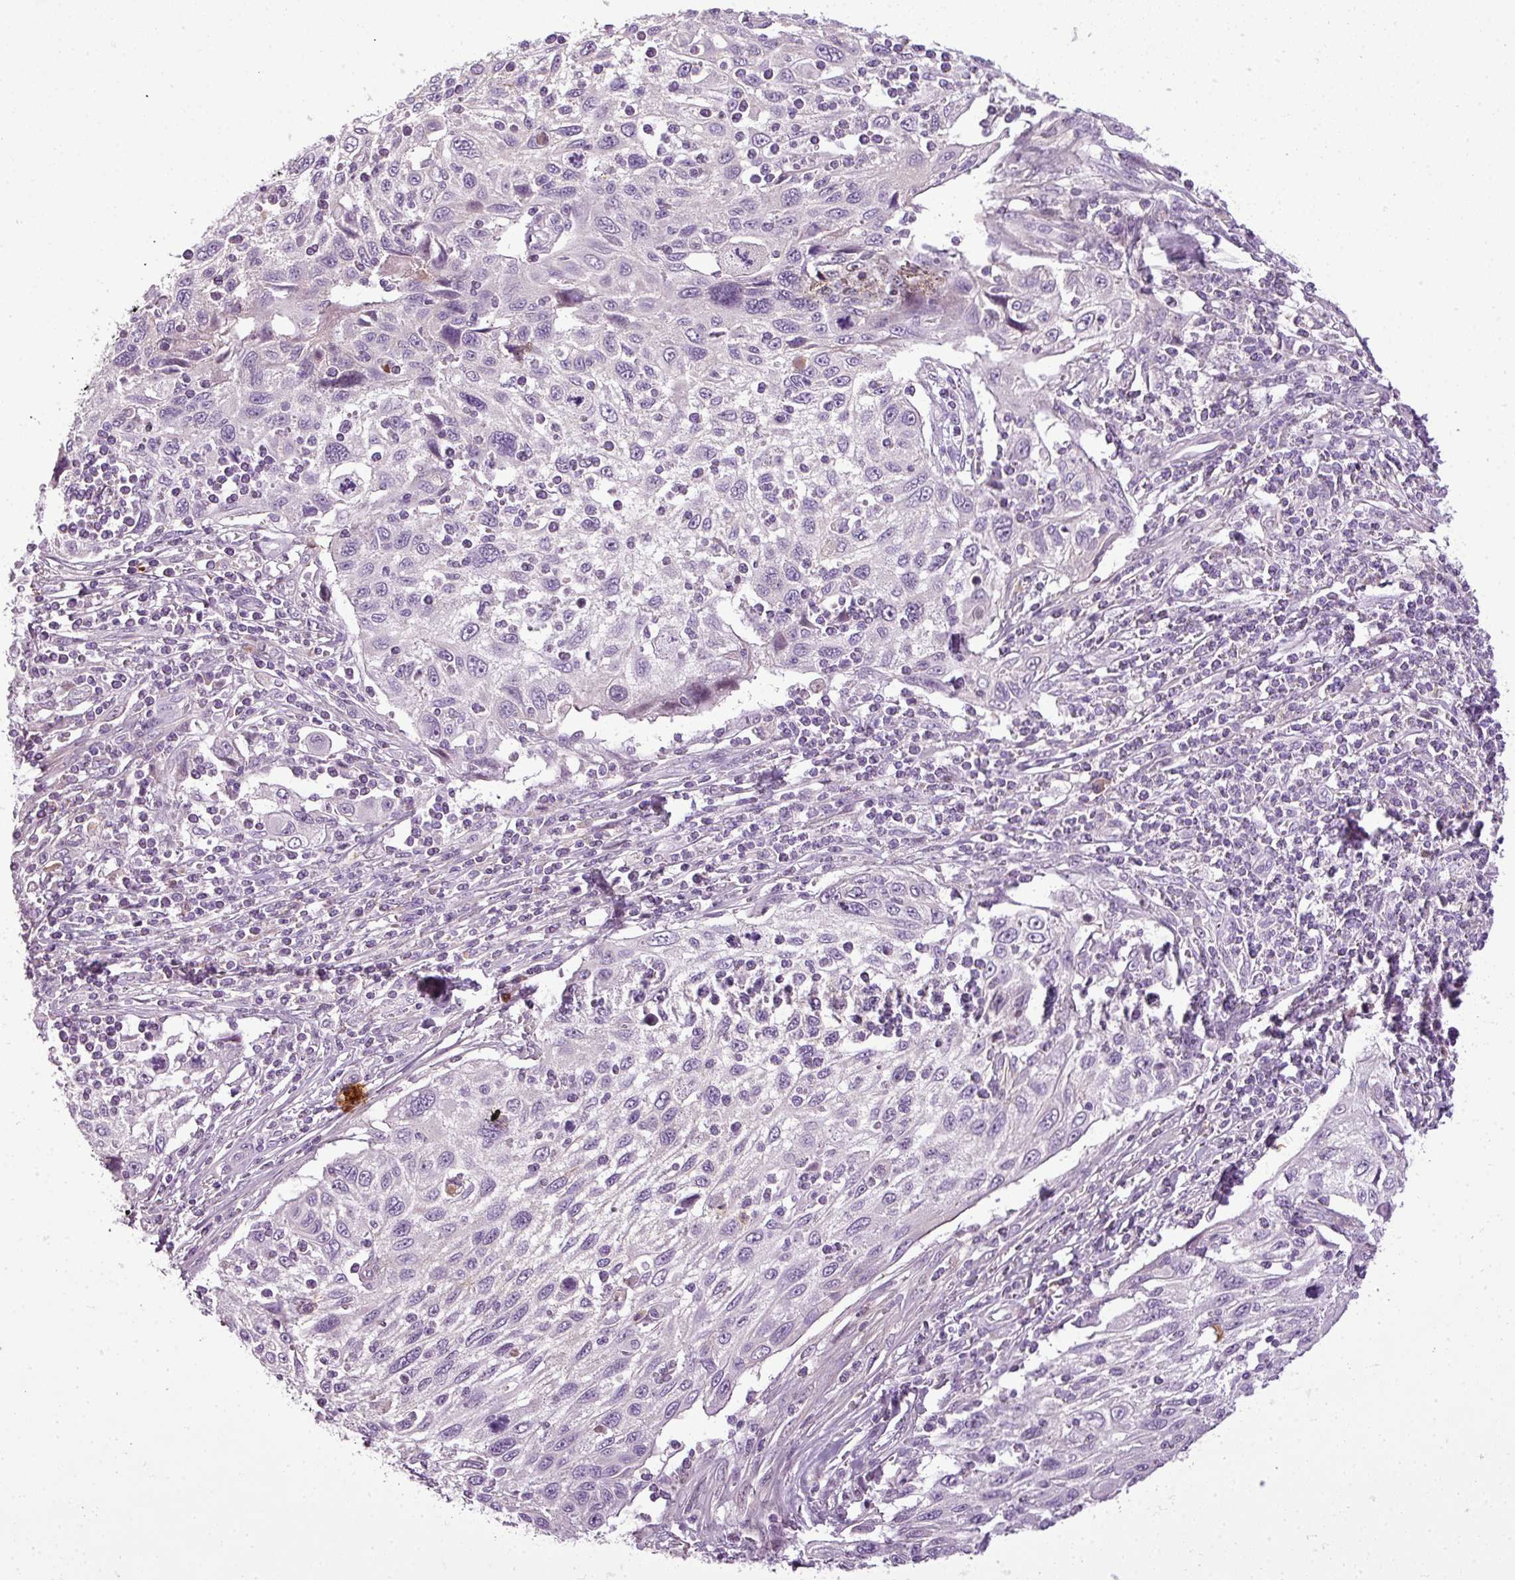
{"staining": {"intensity": "negative", "quantity": "none", "location": "none"}, "tissue": "cervical cancer", "cell_type": "Tumor cells", "image_type": "cancer", "snomed": [{"axis": "morphology", "description": "Squamous cell carcinoma, NOS"}, {"axis": "topography", "description": "Cervix"}], "caption": "This is a image of immunohistochemistry (IHC) staining of cervical cancer (squamous cell carcinoma), which shows no positivity in tumor cells.", "gene": "C4B", "patient": {"sex": "female", "age": 70}}